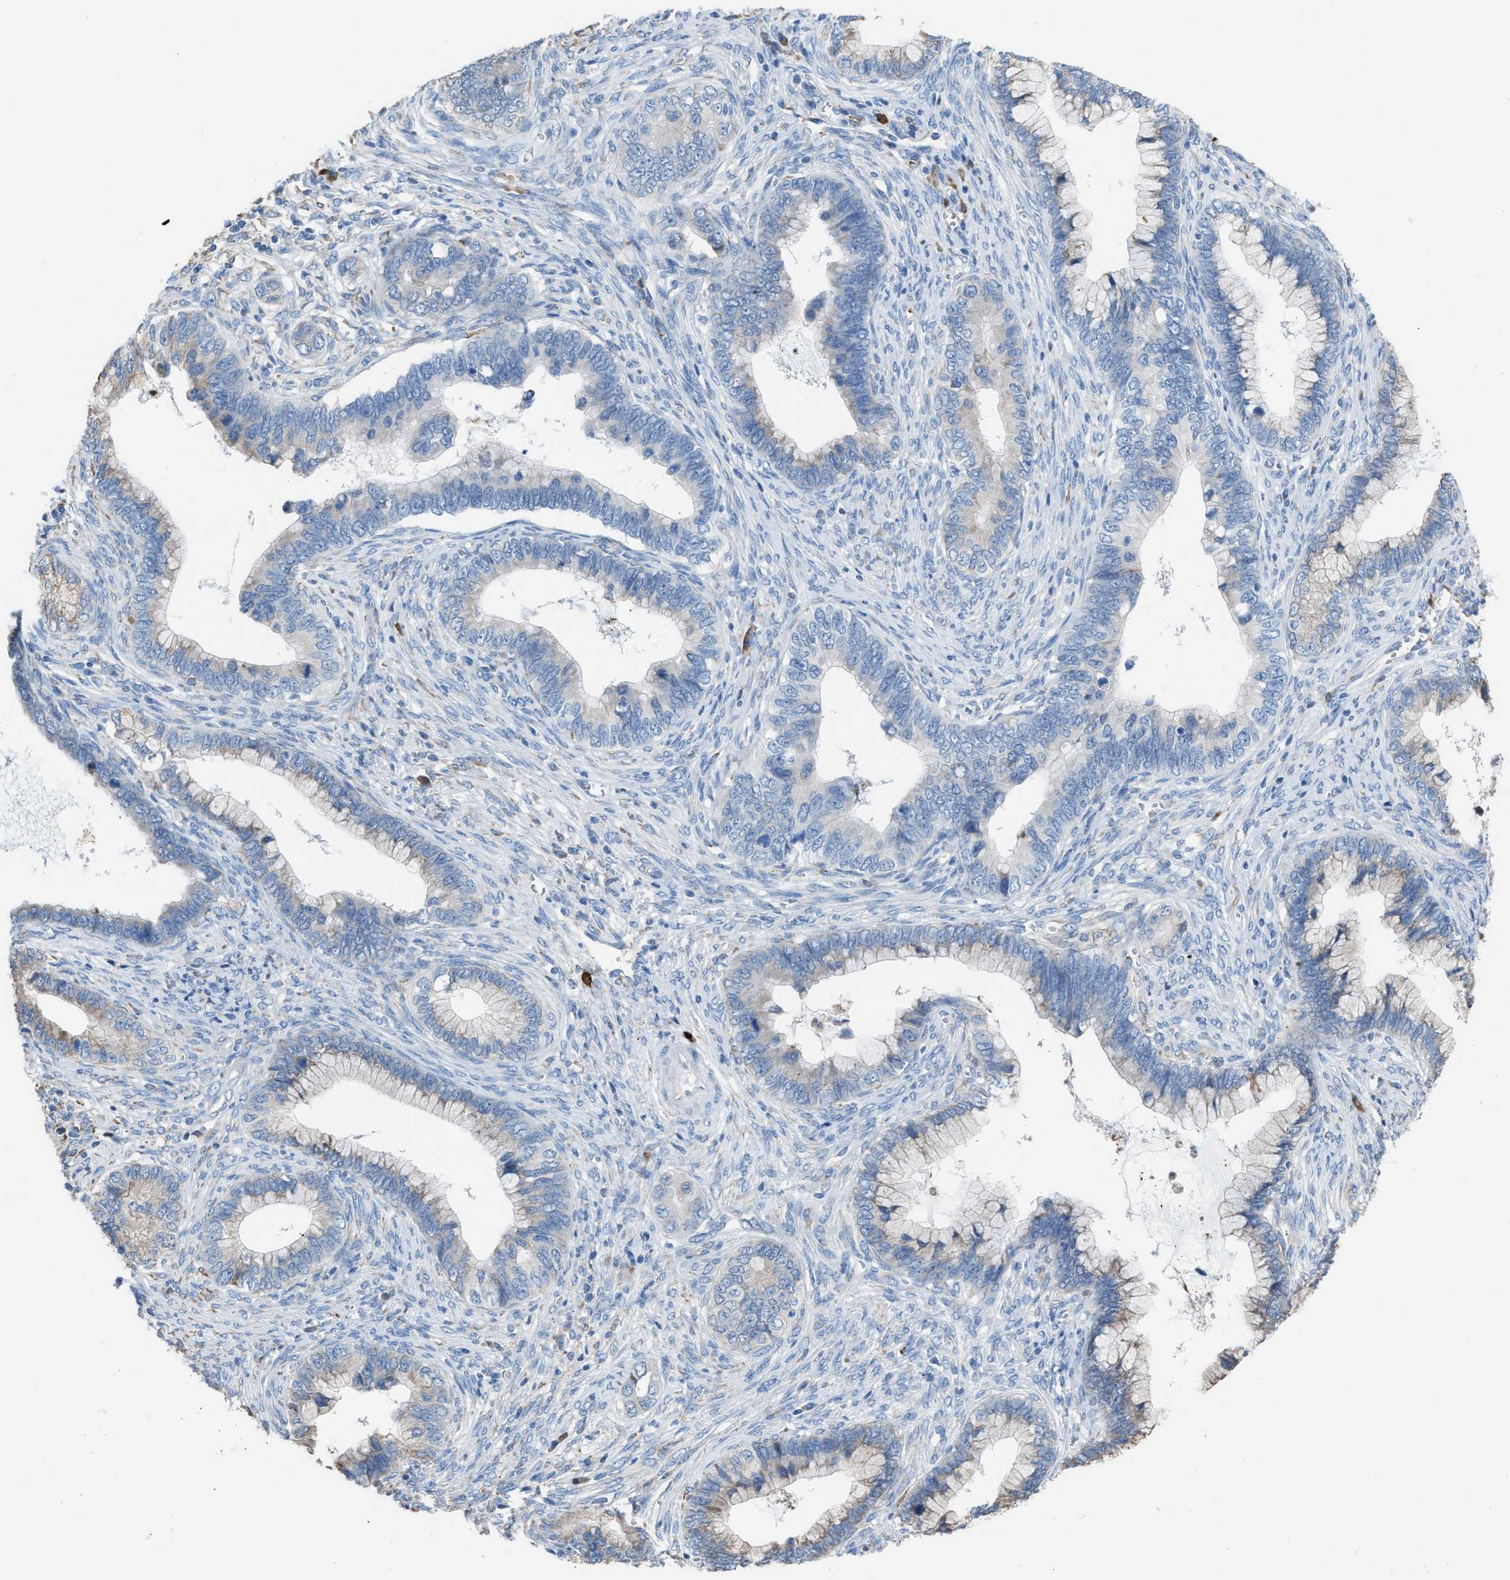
{"staining": {"intensity": "negative", "quantity": "none", "location": "none"}, "tissue": "cervical cancer", "cell_type": "Tumor cells", "image_type": "cancer", "snomed": [{"axis": "morphology", "description": "Adenocarcinoma, NOS"}, {"axis": "topography", "description": "Cervix"}], "caption": "DAB immunohistochemical staining of adenocarcinoma (cervical) reveals no significant expression in tumor cells.", "gene": "CA3", "patient": {"sex": "female", "age": 44}}